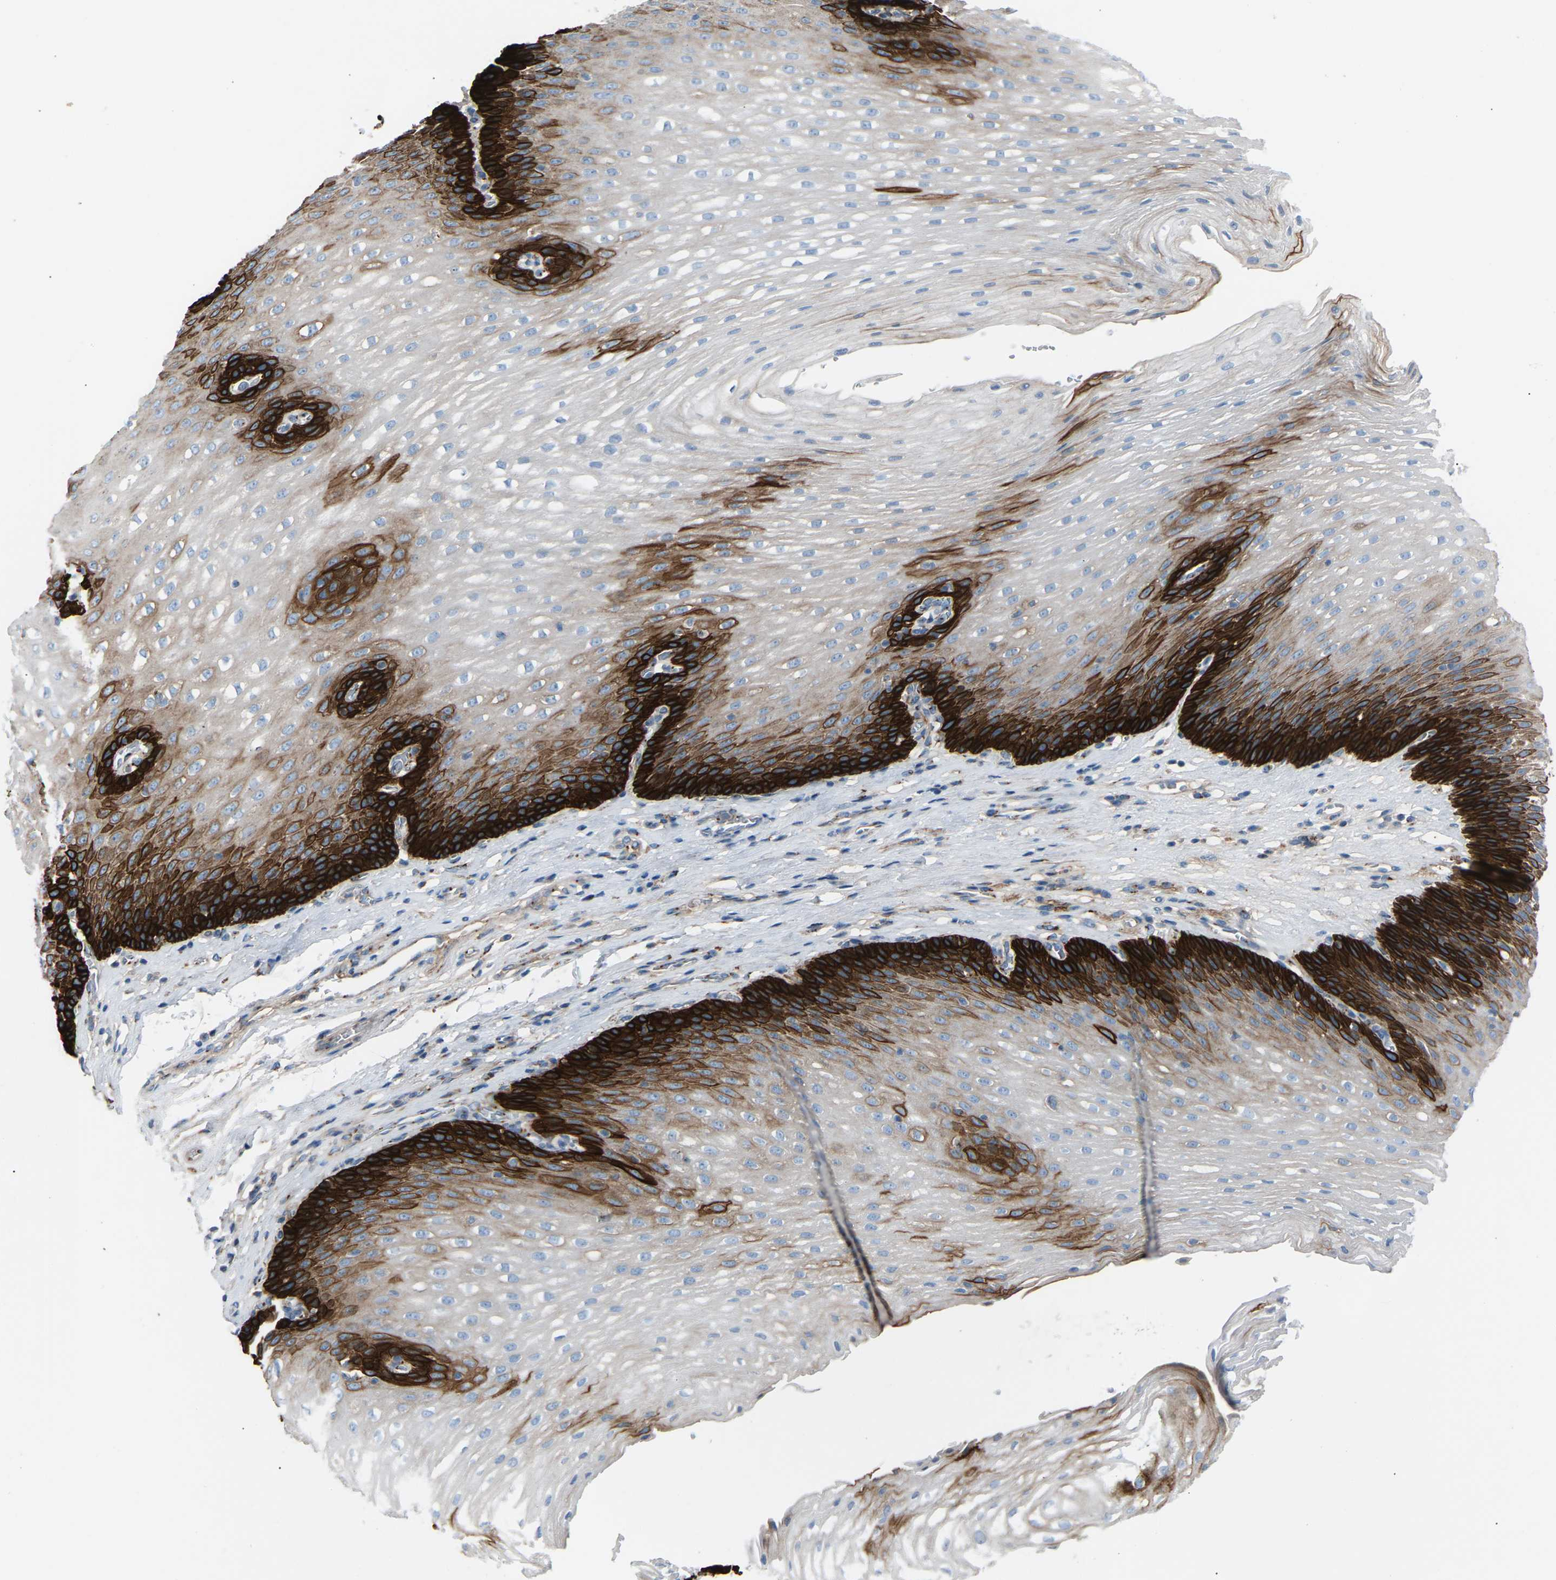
{"staining": {"intensity": "strong", "quantity": "25%-75%", "location": "cytoplasmic/membranous"}, "tissue": "esophagus", "cell_type": "Squamous epithelial cells", "image_type": "normal", "snomed": [{"axis": "morphology", "description": "Normal tissue, NOS"}, {"axis": "topography", "description": "Esophagus"}], "caption": "A histopathology image of human esophagus stained for a protein exhibits strong cytoplasmic/membranous brown staining in squamous epithelial cells. Using DAB (brown) and hematoxylin (blue) stains, captured at high magnification using brightfield microscopy.", "gene": "CYREN", "patient": {"sex": "male", "age": 48}}